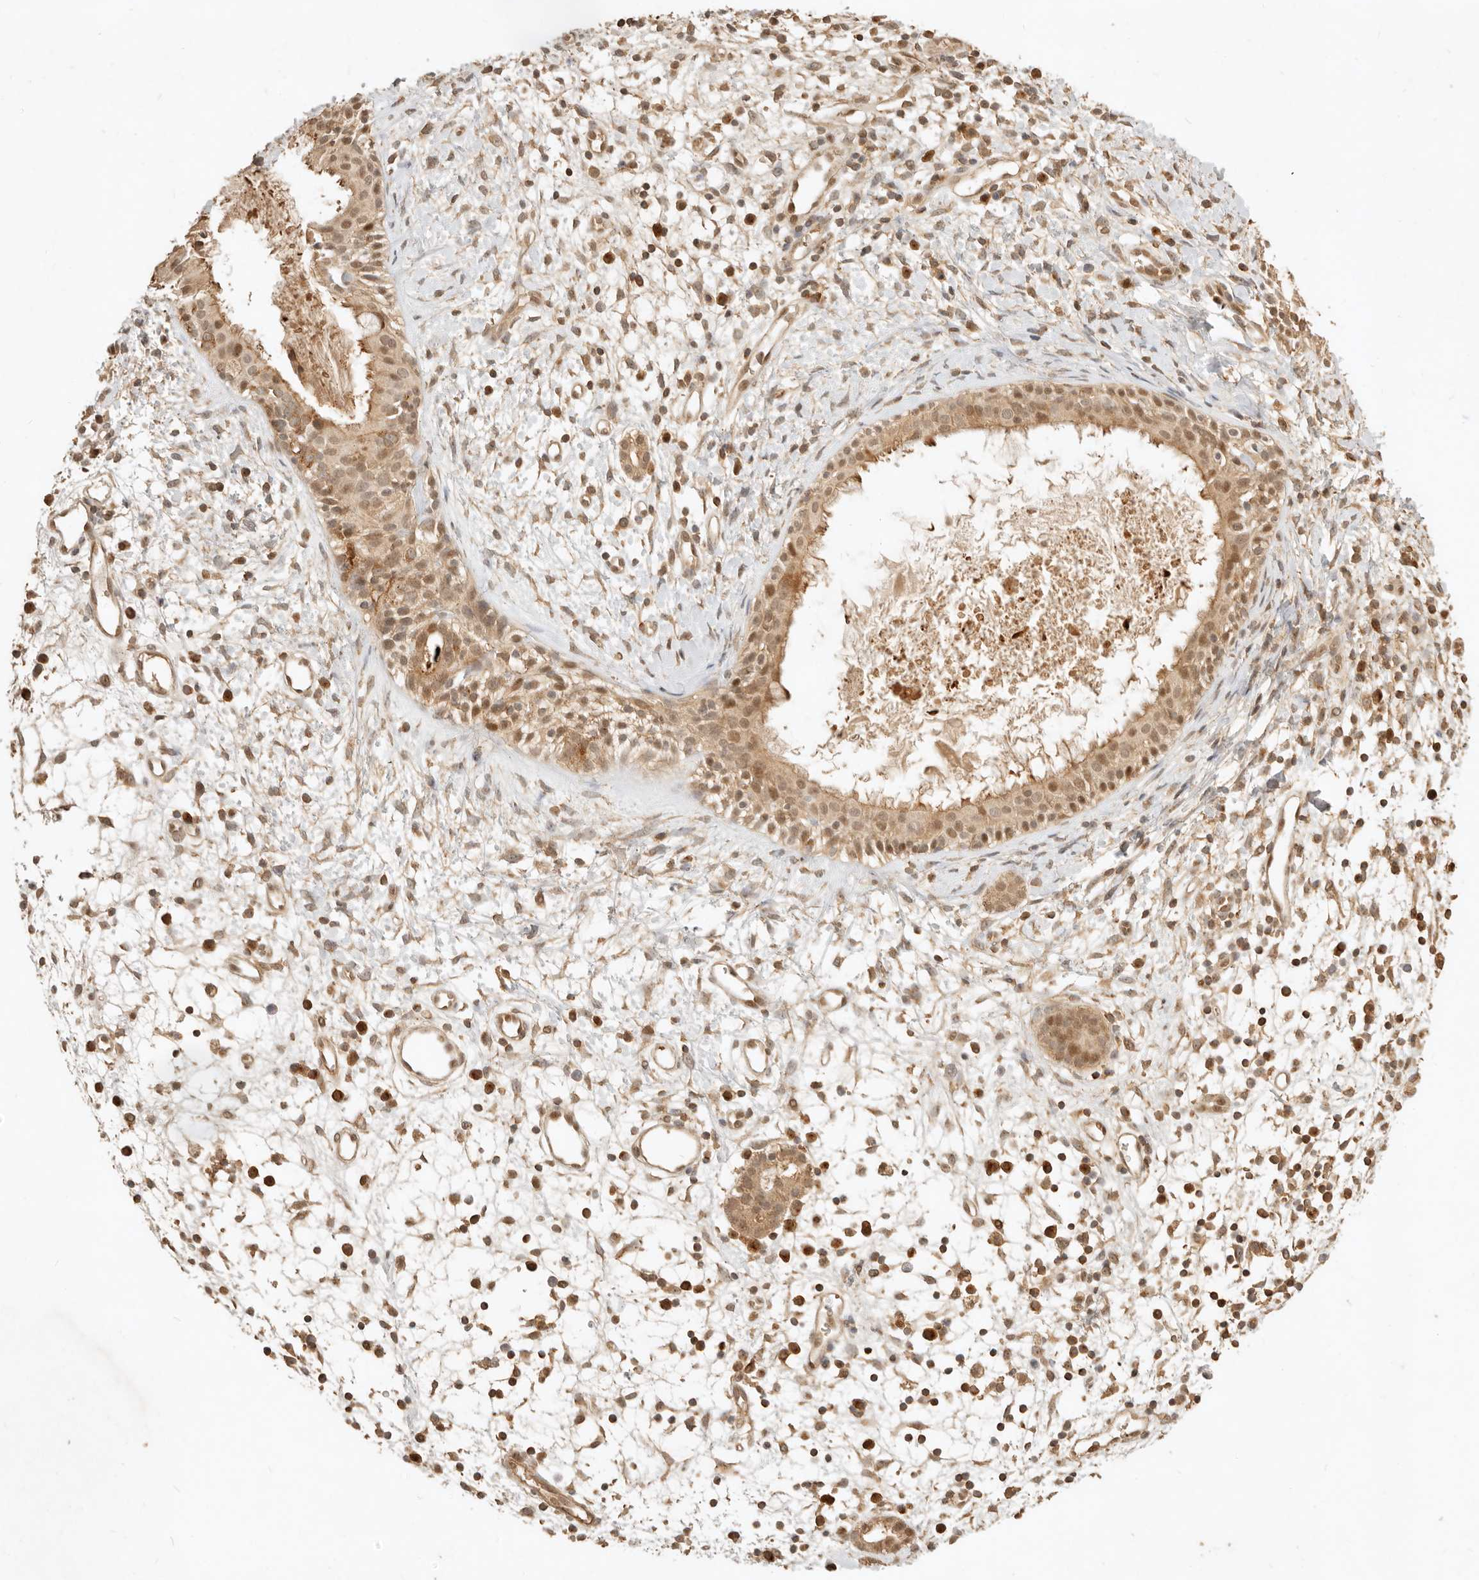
{"staining": {"intensity": "moderate", "quantity": ">75%", "location": "cytoplasmic/membranous,nuclear"}, "tissue": "nasopharynx", "cell_type": "Respiratory epithelial cells", "image_type": "normal", "snomed": [{"axis": "morphology", "description": "Normal tissue, NOS"}, {"axis": "topography", "description": "Nasopharynx"}], "caption": "Benign nasopharynx displays moderate cytoplasmic/membranous,nuclear staining in approximately >75% of respiratory epithelial cells.", "gene": "KIF2B", "patient": {"sex": "male", "age": 22}}